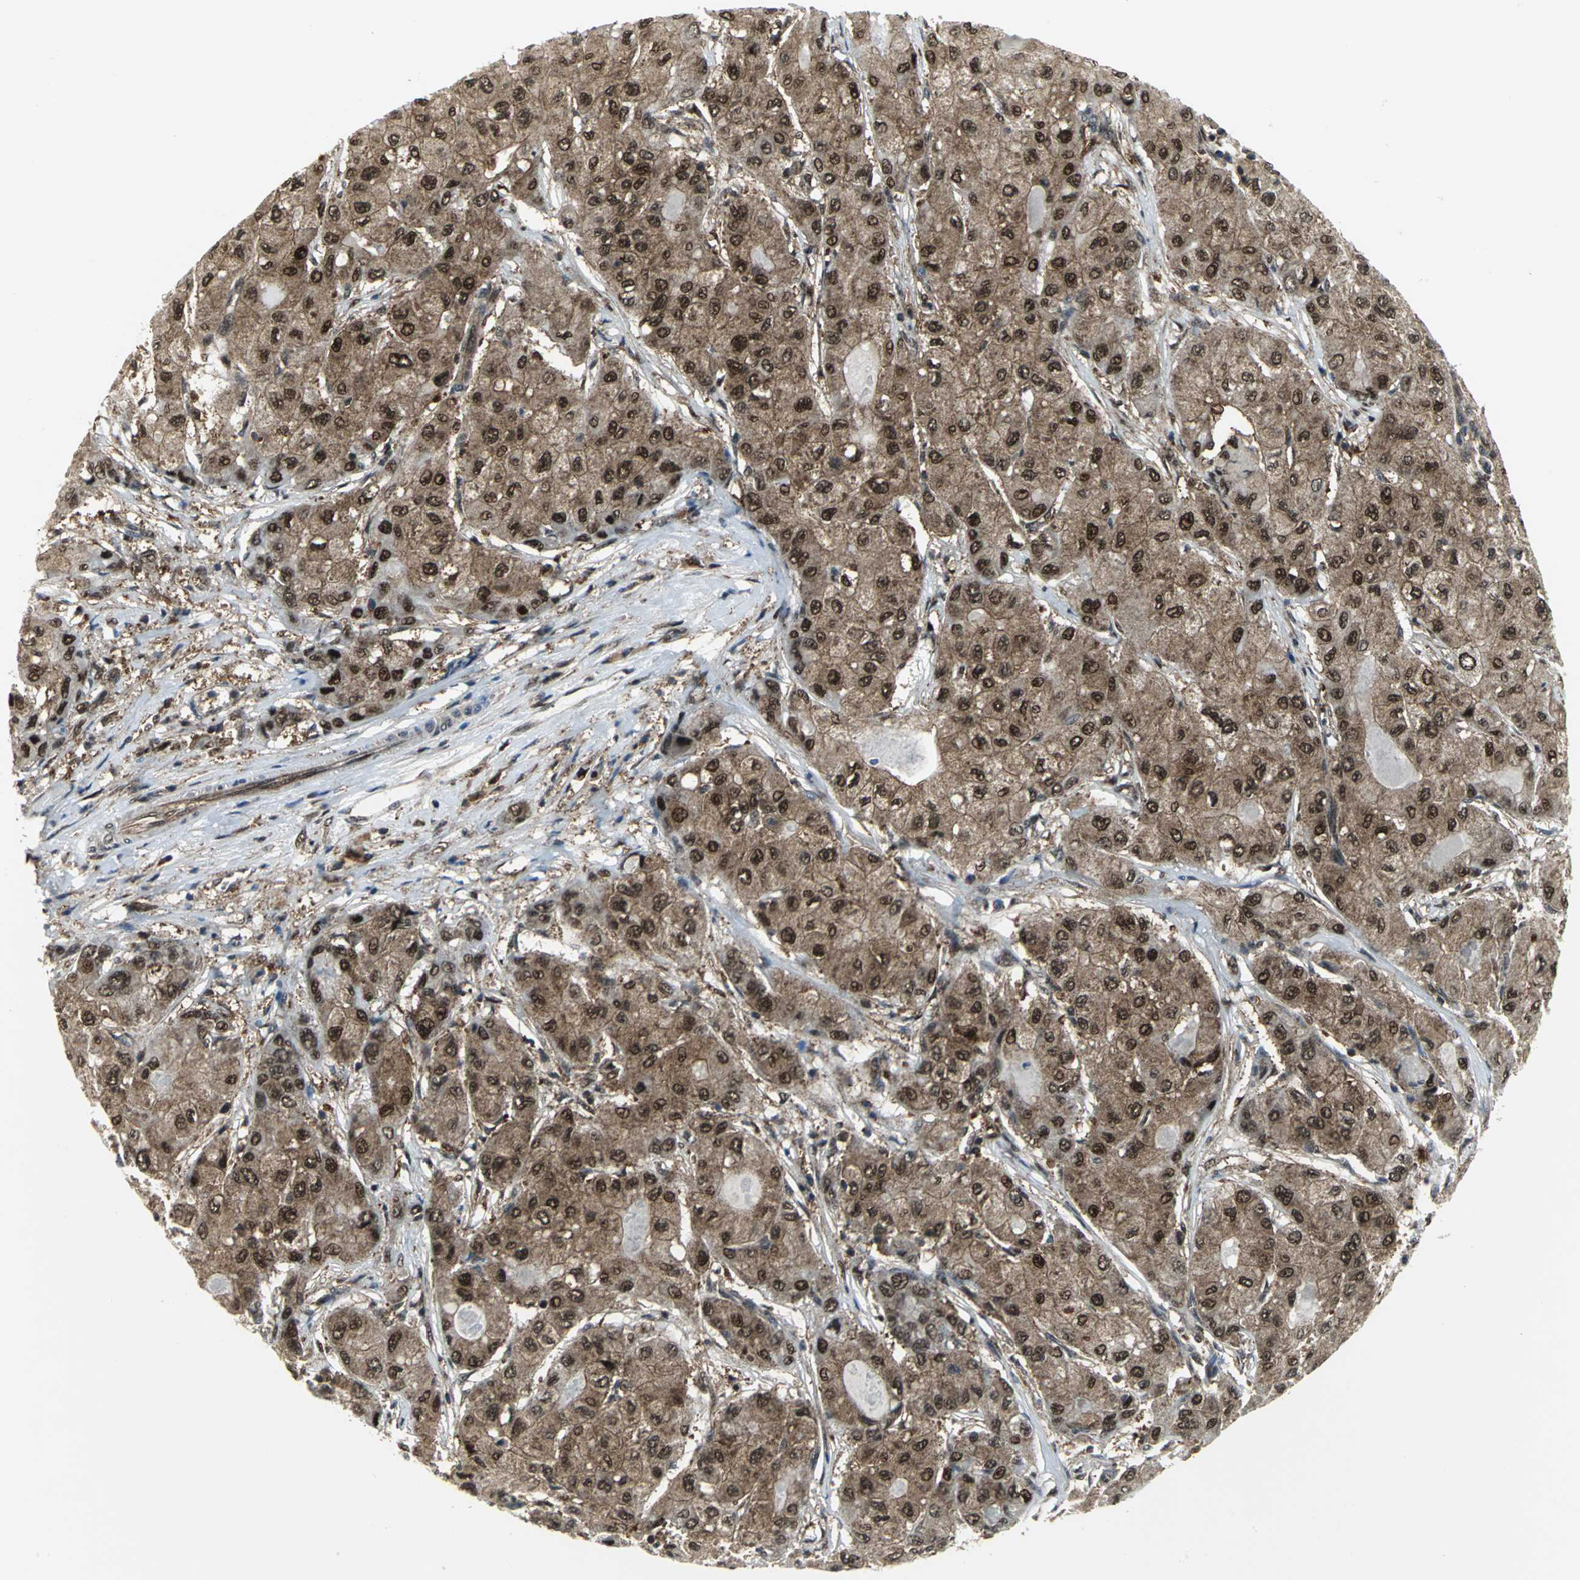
{"staining": {"intensity": "strong", "quantity": ">75%", "location": "cytoplasmic/membranous,nuclear"}, "tissue": "liver cancer", "cell_type": "Tumor cells", "image_type": "cancer", "snomed": [{"axis": "morphology", "description": "Carcinoma, Hepatocellular, NOS"}, {"axis": "topography", "description": "Liver"}], "caption": "Immunohistochemical staining of liver cancer (hepatocellular carcinoma) exhibits high levels of strong cytoplasmic/membranous and nuclear positivity in approximately >75% of tumor cells. The staining was performed using DAB to visualize the protein expression in brown, while the nuclei were stained in blue with hematoxylin (Magnification: 20x).", "gene": "PSMA4", "patient": {"sex": "male", "age": 80}}